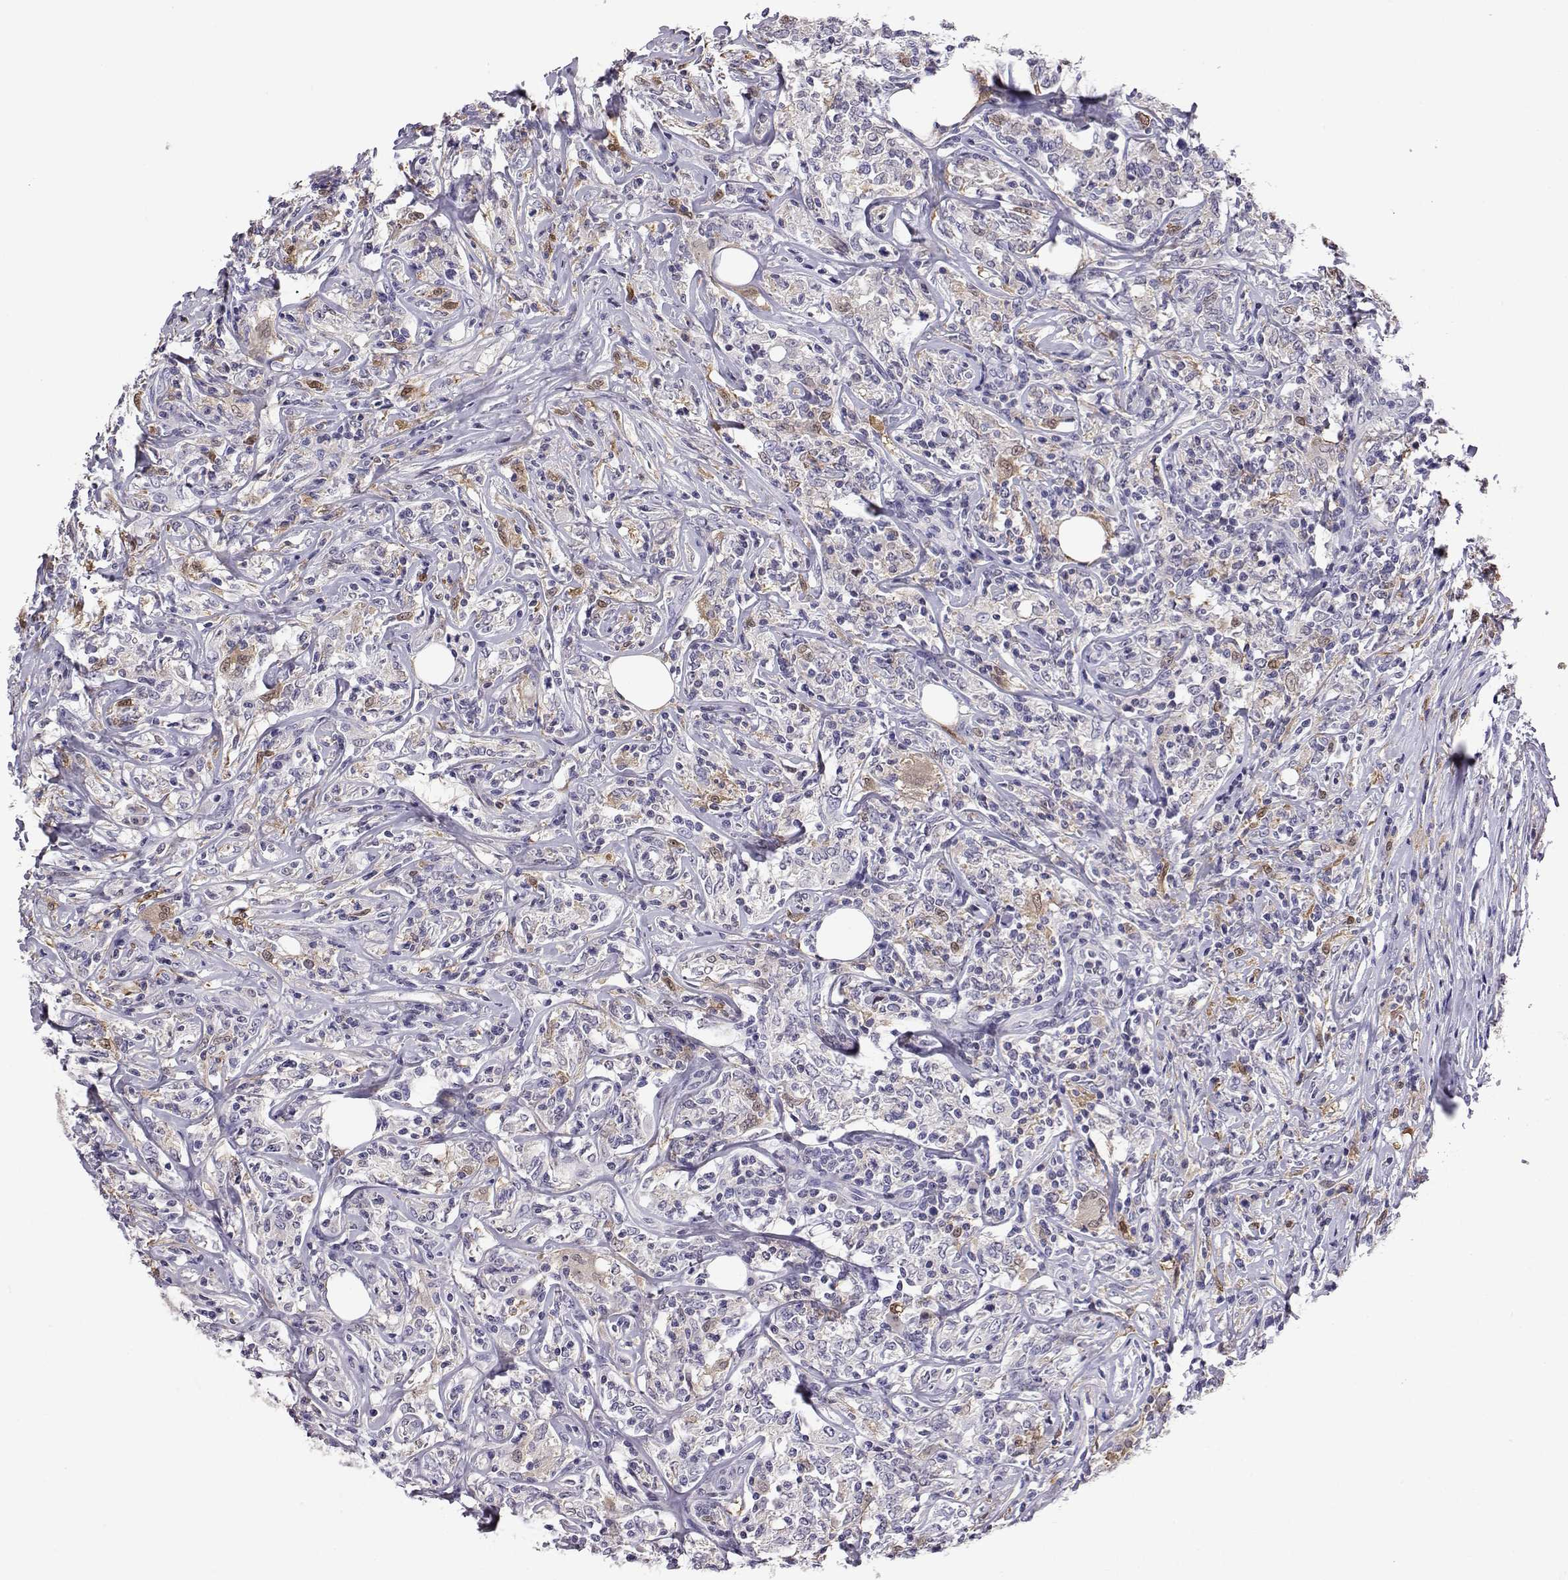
{"staining": {"intensity": "weak", "quantity": "<25%", "location": "cytoplasmic/membranous"}, "tissue": "lymphoma", "cell_type": "Tumor cells", "image_type": "cancer", "snomed": [{"axis": "morphology", "description": "Malignant lymphoma, non-Hodgkin's type, High grade"}, {"axis": "topography", "description": "Lymph node"}], "caption": "This is a micrograph of immunohistochemistry (IHC) staining of lymphoma, which shows no staining in tumor cells.", "gene": "AKR1B1", "patient": {"sex": "female", "age": 84}}